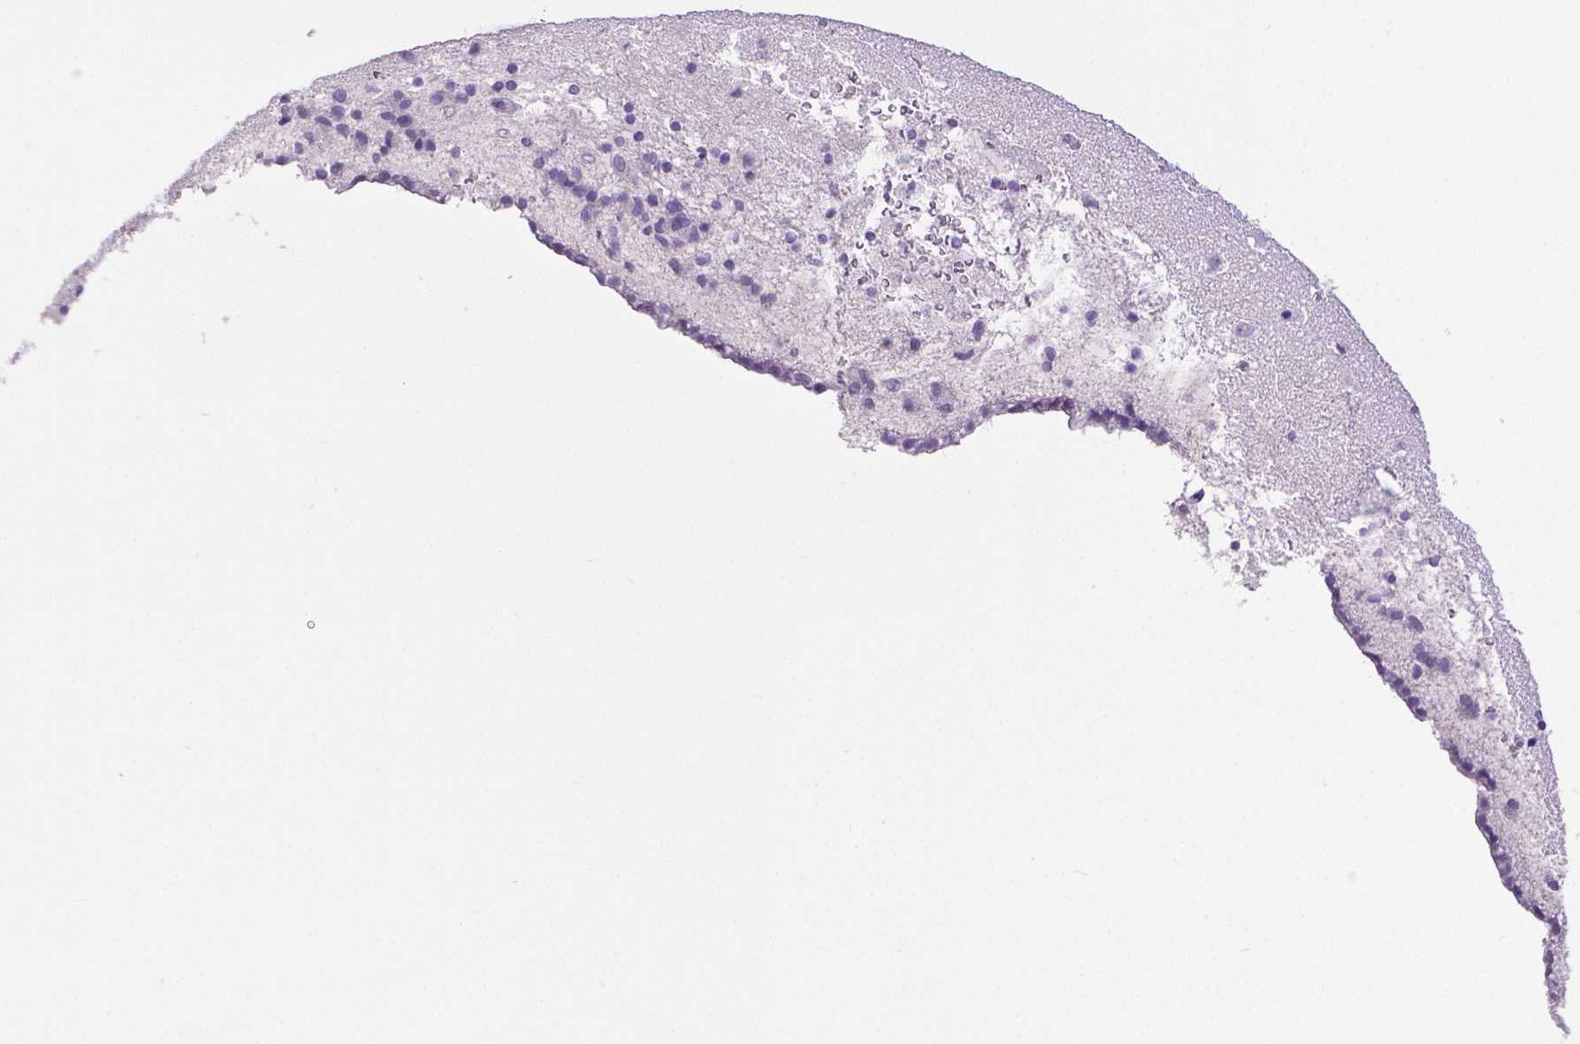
{"staining": {"intensity": "negative", "quantity": "none", "location": "none"}, "tissue": "caudate", "cell_type": "Glial cells", "image_type": "normal", "snomed": [{"axis": "morphology", "description": "Normal tissue, NOS"}, {"axis": "topography", "description": "Lateral ventricle wall"}], "caption": "The histopathology image exhibits no staining of glial cells in normal caudate.", "gene": "SATB2", "patient": {"sex": "female", "age": 42}}